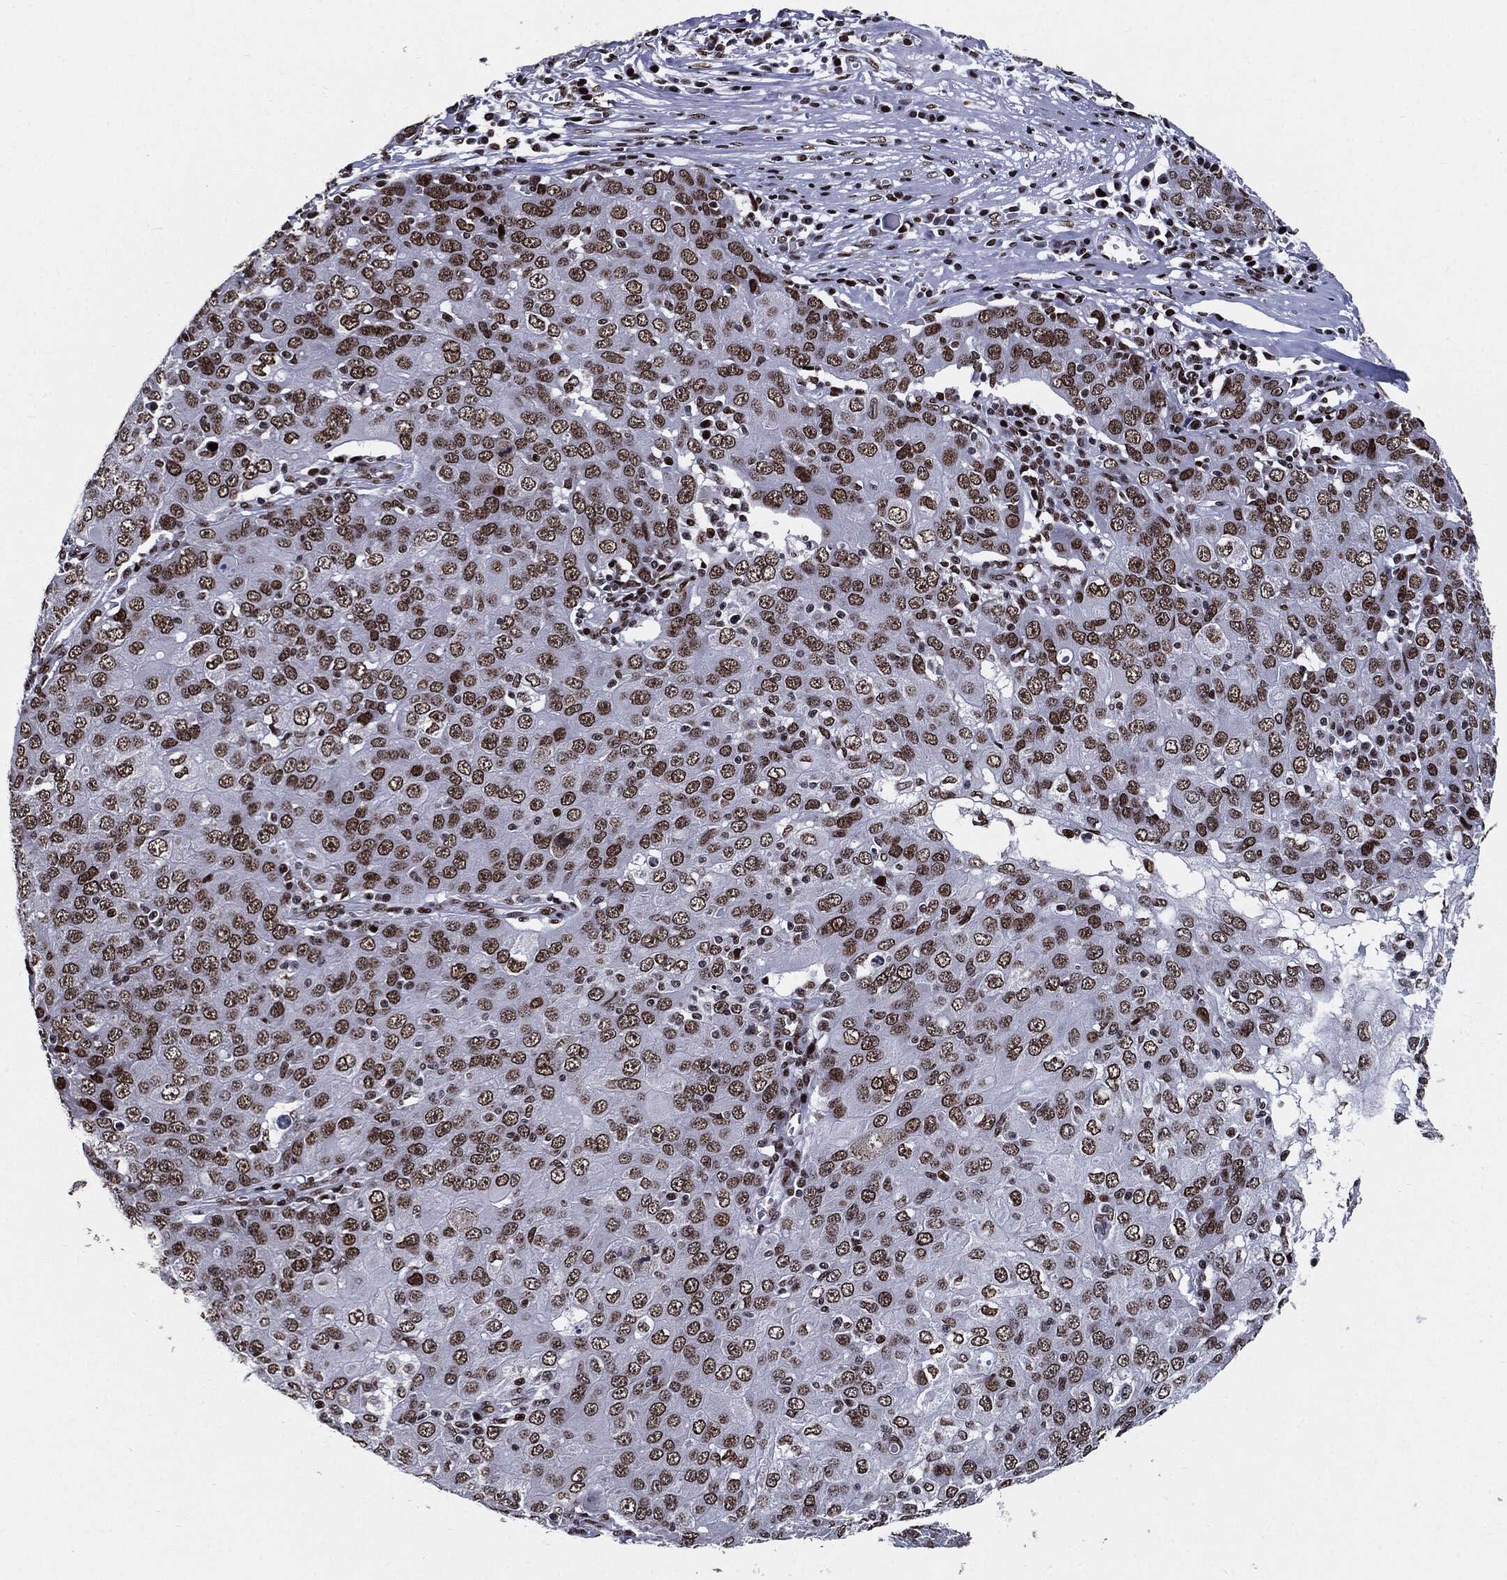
{"staining": {"intensity": "moderate", "quantity": "25%-75%", "location": "nuclear"}, "tissue": "ovarian cancer", "cell_type": "Tumor cells", "image_type": "cancer", "snomed": [{"axis": "morphology", "description": "Carcinoma, endometroid"}, {"axis": "topography", "description": "Ovary"}], "caption": "Immunohistochemical staining of human endometroid carcinoma (ovarian) shows medium levels of moderate nuclear positivity in approximately 25%-75% of tumor cells.", "gene": "ZFP91", "patient": {"sex": "female", "age": 50}}